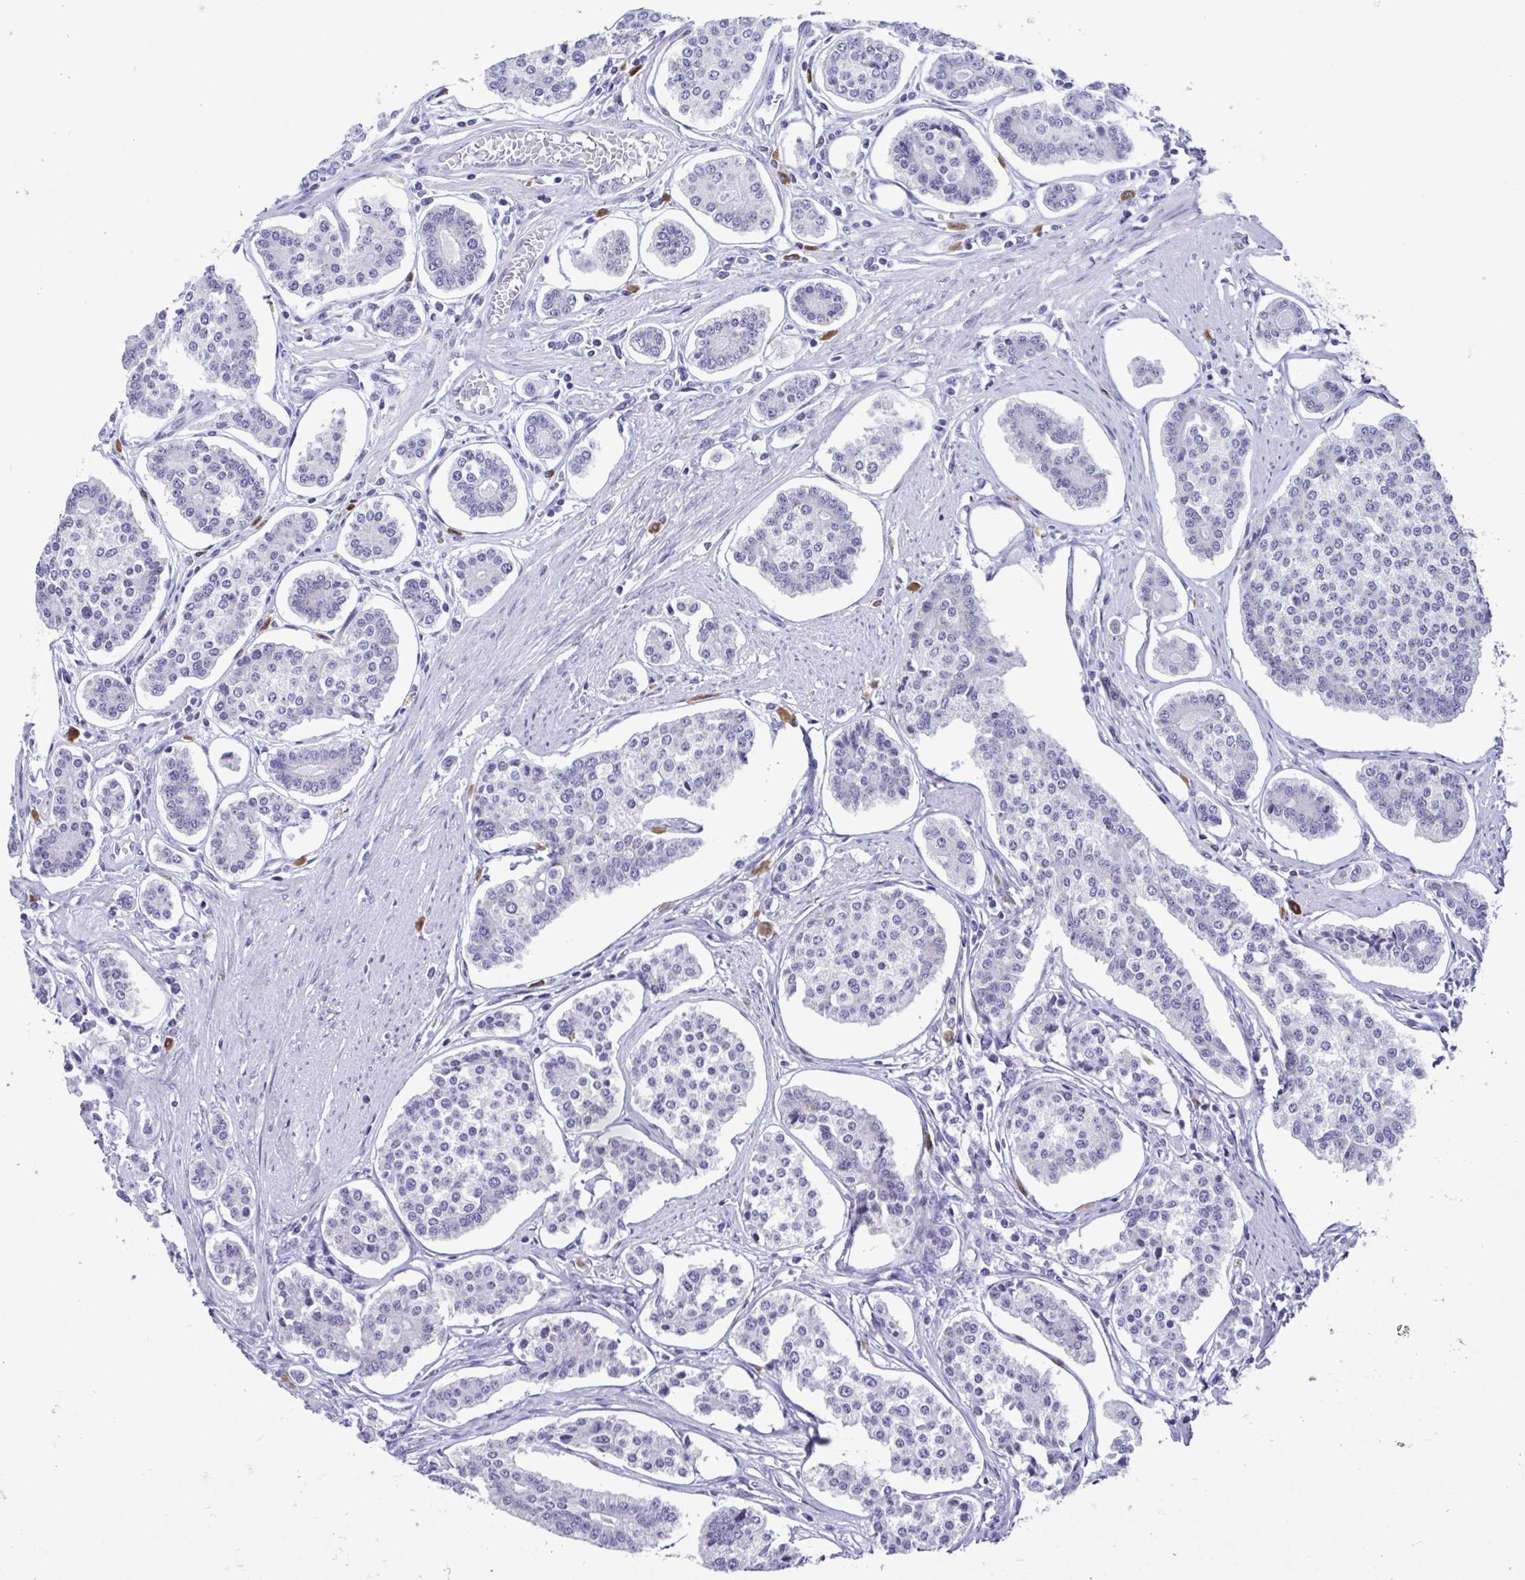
{"staining": {"intensity": "negative", "quantity": "none", "location": "none"}, "tissue": "carcinoid", "cell_type": "Tumor cells", "image_type": "cancer", "snomed": [{"axis": "morphology", "description": "Carcinoid, malignant, NOS"}, {"axis": "topography", "description": "Small intestine"}], "caption": "Immunohistochemistry of malignant carcinoid exhibits no staining in tumor cells. (Brightfield microscopy of DAB (3,3'-diaminobenzidine) immunohistochemistry at high magnification).", "gene": "SPATA16", "patient": {"sex": "female", "age": 65}}